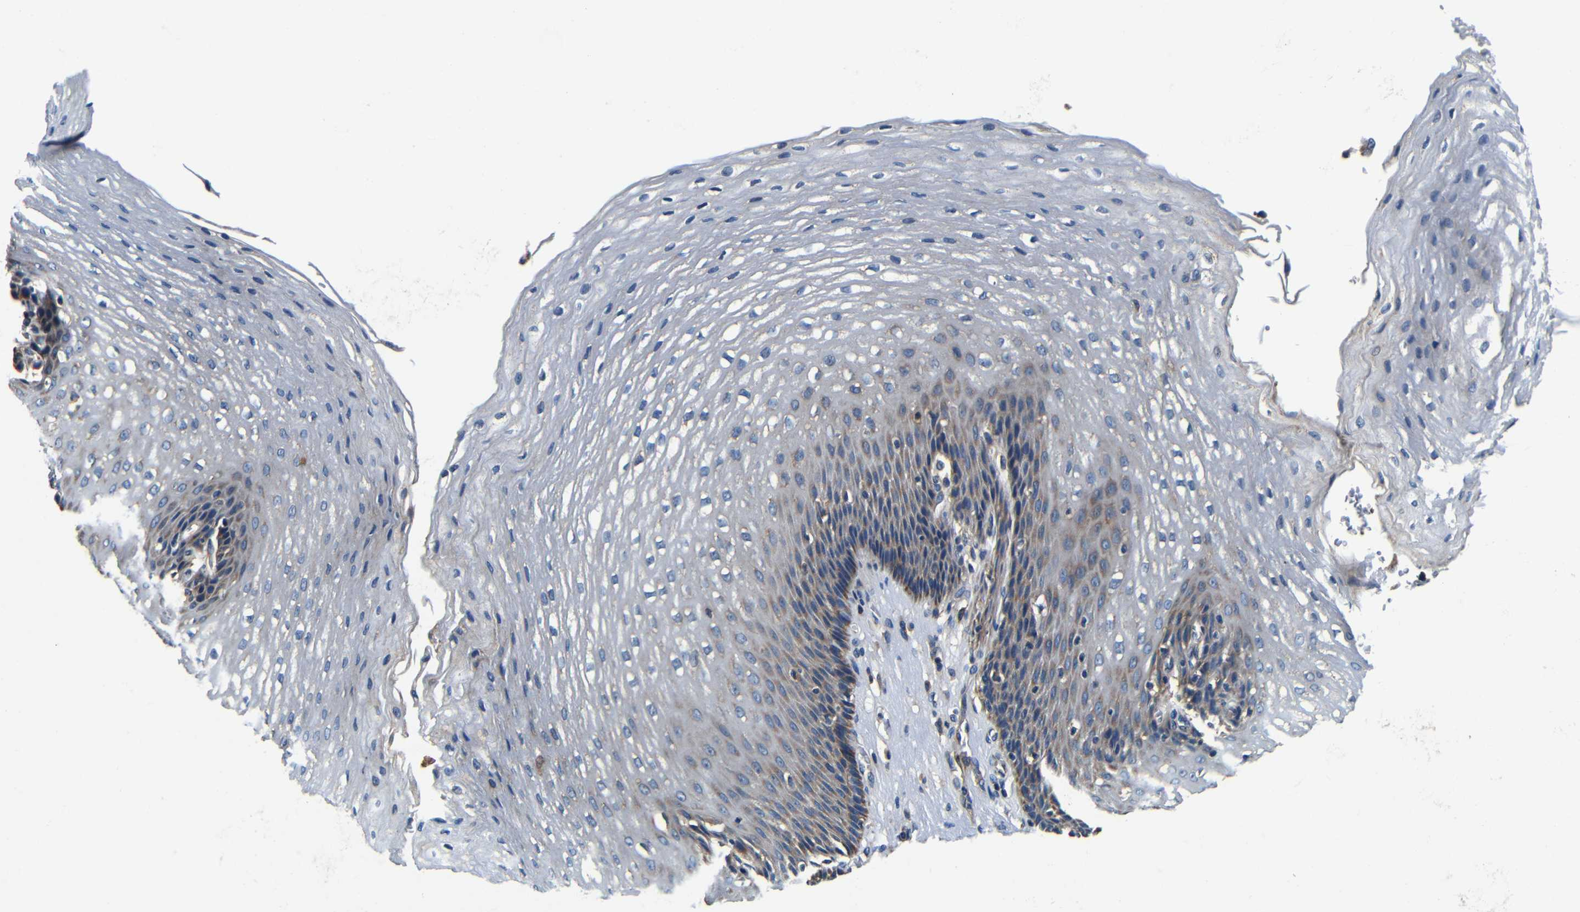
{"staining": {"intensity": "moderate", "quantity": "<25%", "location": "cytoplasmic/membranous"}, "tissue": "esophagus", "cell_type": "Squamous epithelial cells", "image_type": "normal", "snomed": [{"axis": "morphology", "description": "Normal tissue, NOS"}, {"axis": "topography", "description": "Esophagus"}], "caption": "Immunohistochemical staining of unremarkable human esophagus reveals <25% levels of moderate cytoplasmic/membranous protein positivity in about <25% of squamous epithelial cells.", "gene": "MTX1", "patient": {"sex": "male", "age": 48}}